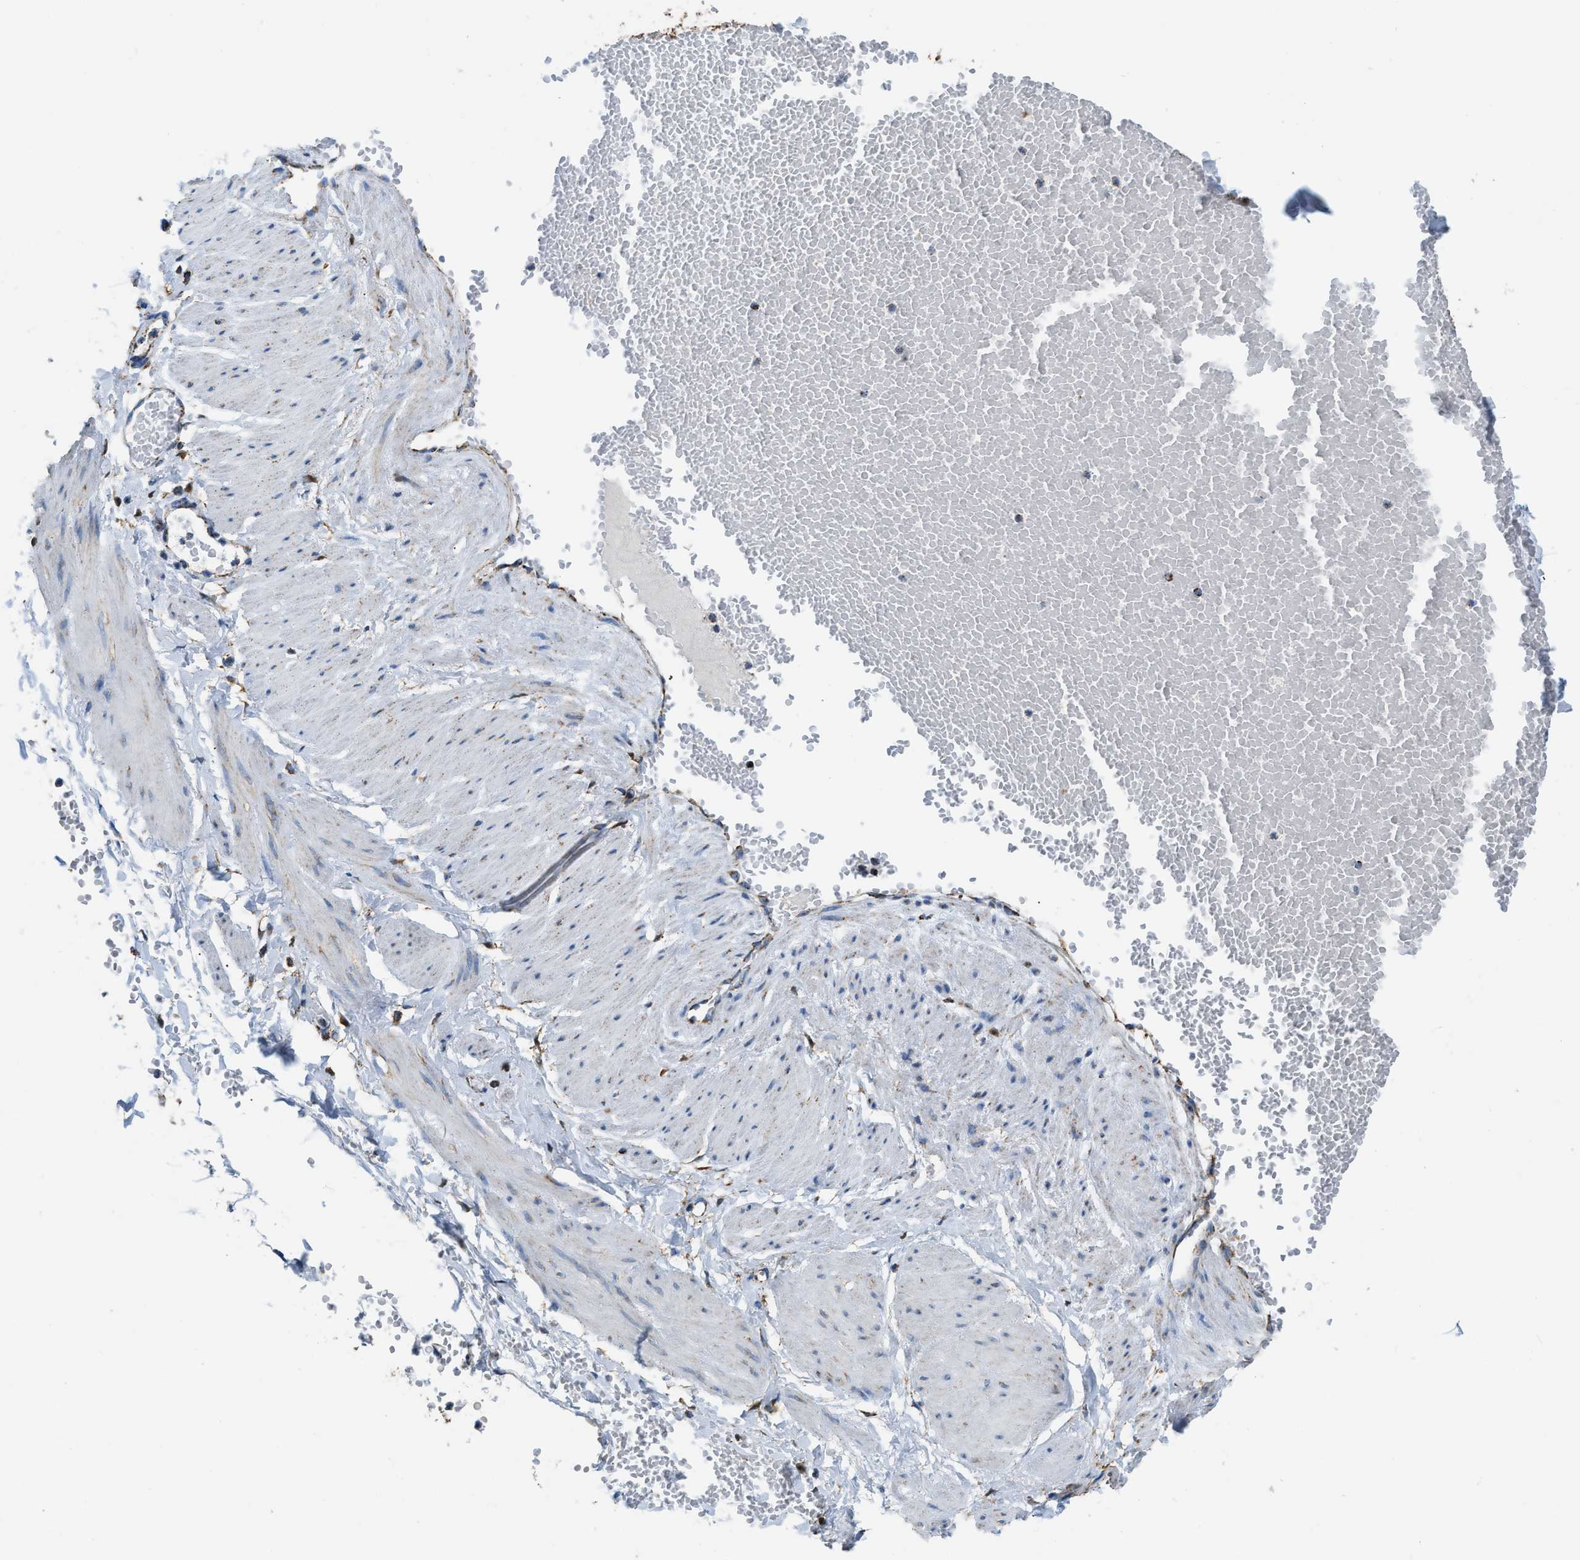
{"staining": {"intensity": "strong", "quantity": ">75%", "location": "cytoplasmic/membranous,nuclear"}, "tissue": "adipose tissue", "cell_type": "Adipocytes", "image_type": "normal", "snomed": [{"axis": "morphology", "description": "Normal tissue, NOS"}, {"axis": "topography", "description": "Soft tissue"}], "caption": "DAB immunohistochemical staining of unremarkable adipose tissue reveals strong cytoplasmic/membranous,nuclear protein expression in approximately >75% of adipocytes.", "gene": "ETFB", "patient": {"sex": "male", "age": 72}}